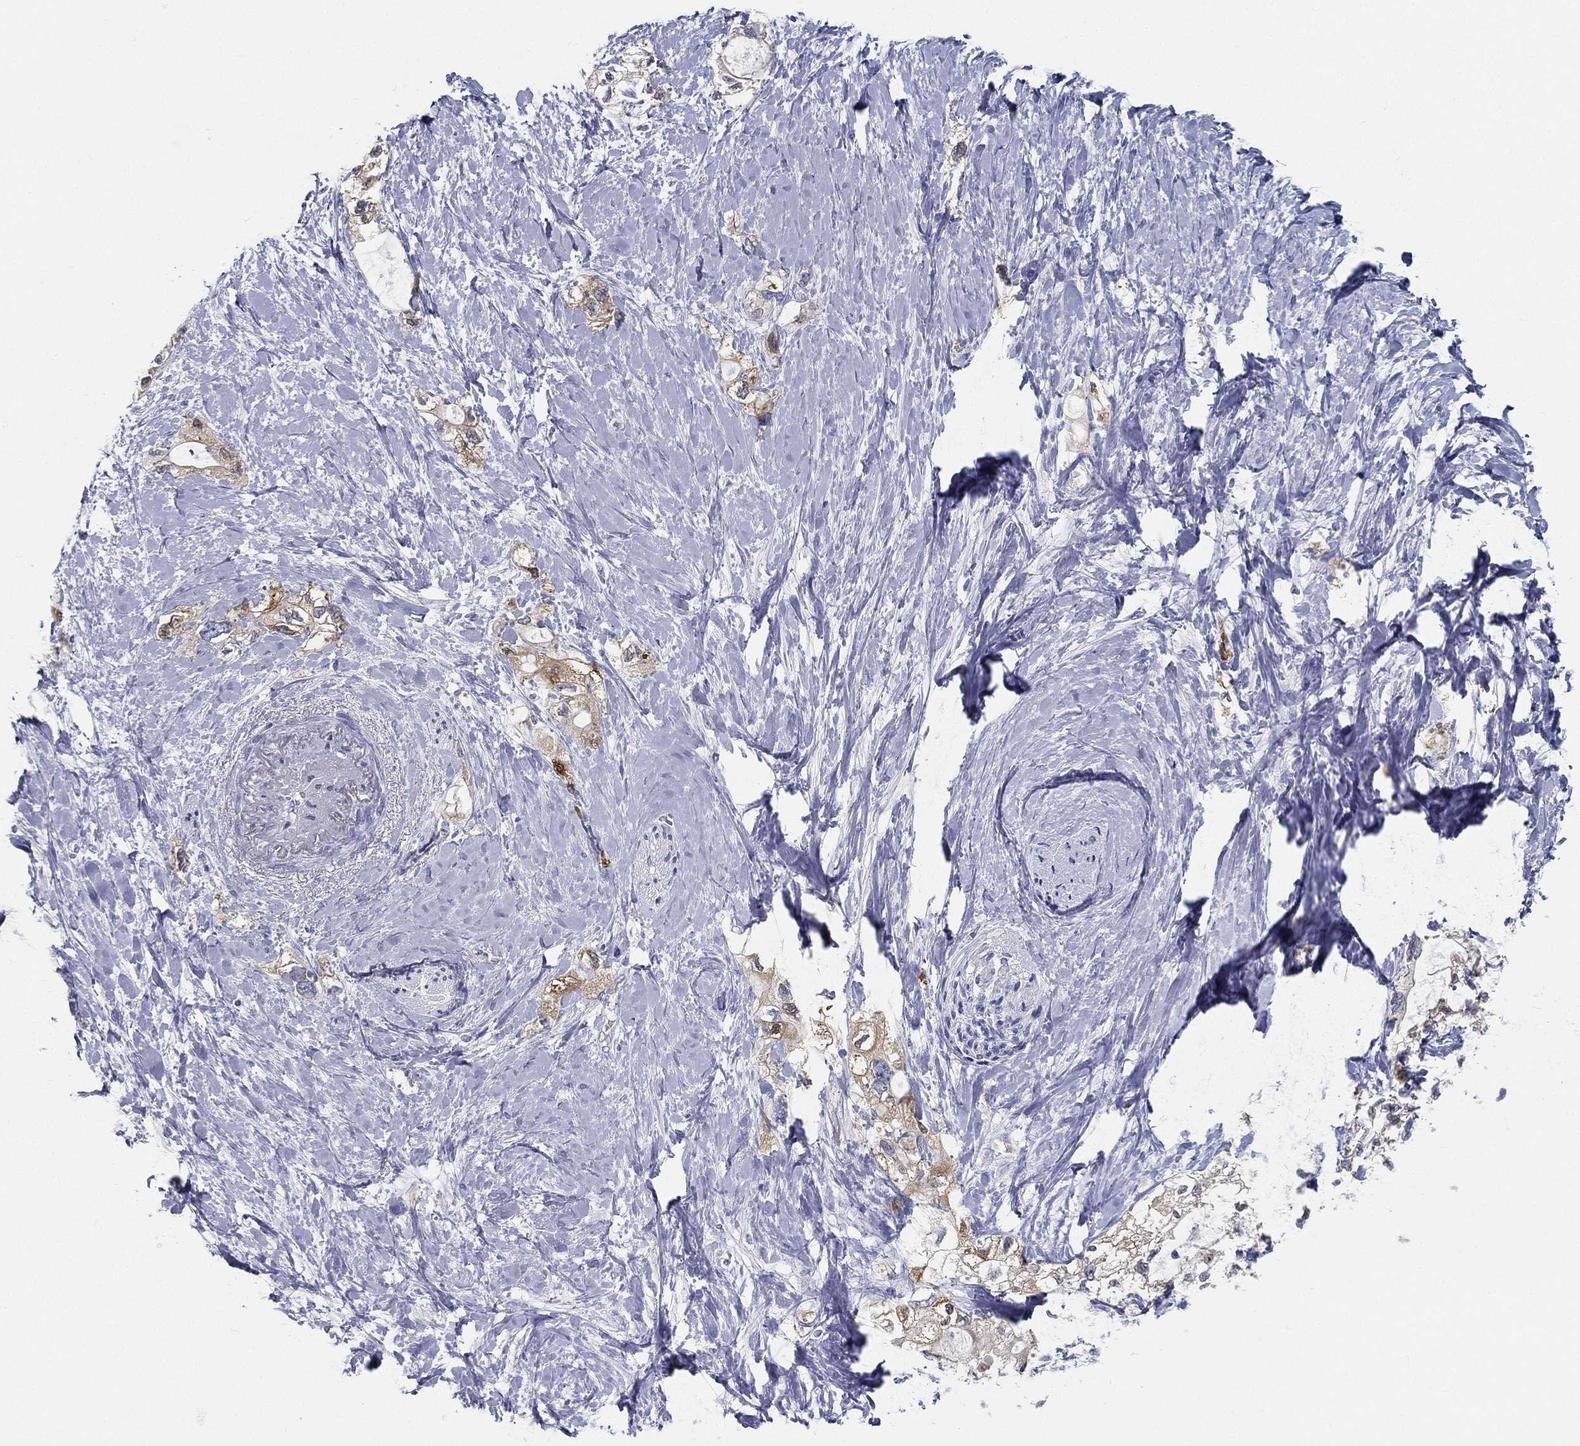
{"staining": {"intensity": "weak", "quantity": "<25%", "location": "cytoplasmic/membranous"}, "tissue": "pancreatic cancer", "cell_type": "Tumor cells", "image_type": "cancer", "snomed": [{"axis": "morphology", "description": "Adenocarcinoma, NOS"}, {"axis": "topography", "description": "Pancreas"}], "caption": "IHC image of pancreatic cancer stained for a protein (brown), which demonstrates no positivity in tumor cells.", "gene": "STS", "patient": {"sex": "female", "age": 56}}